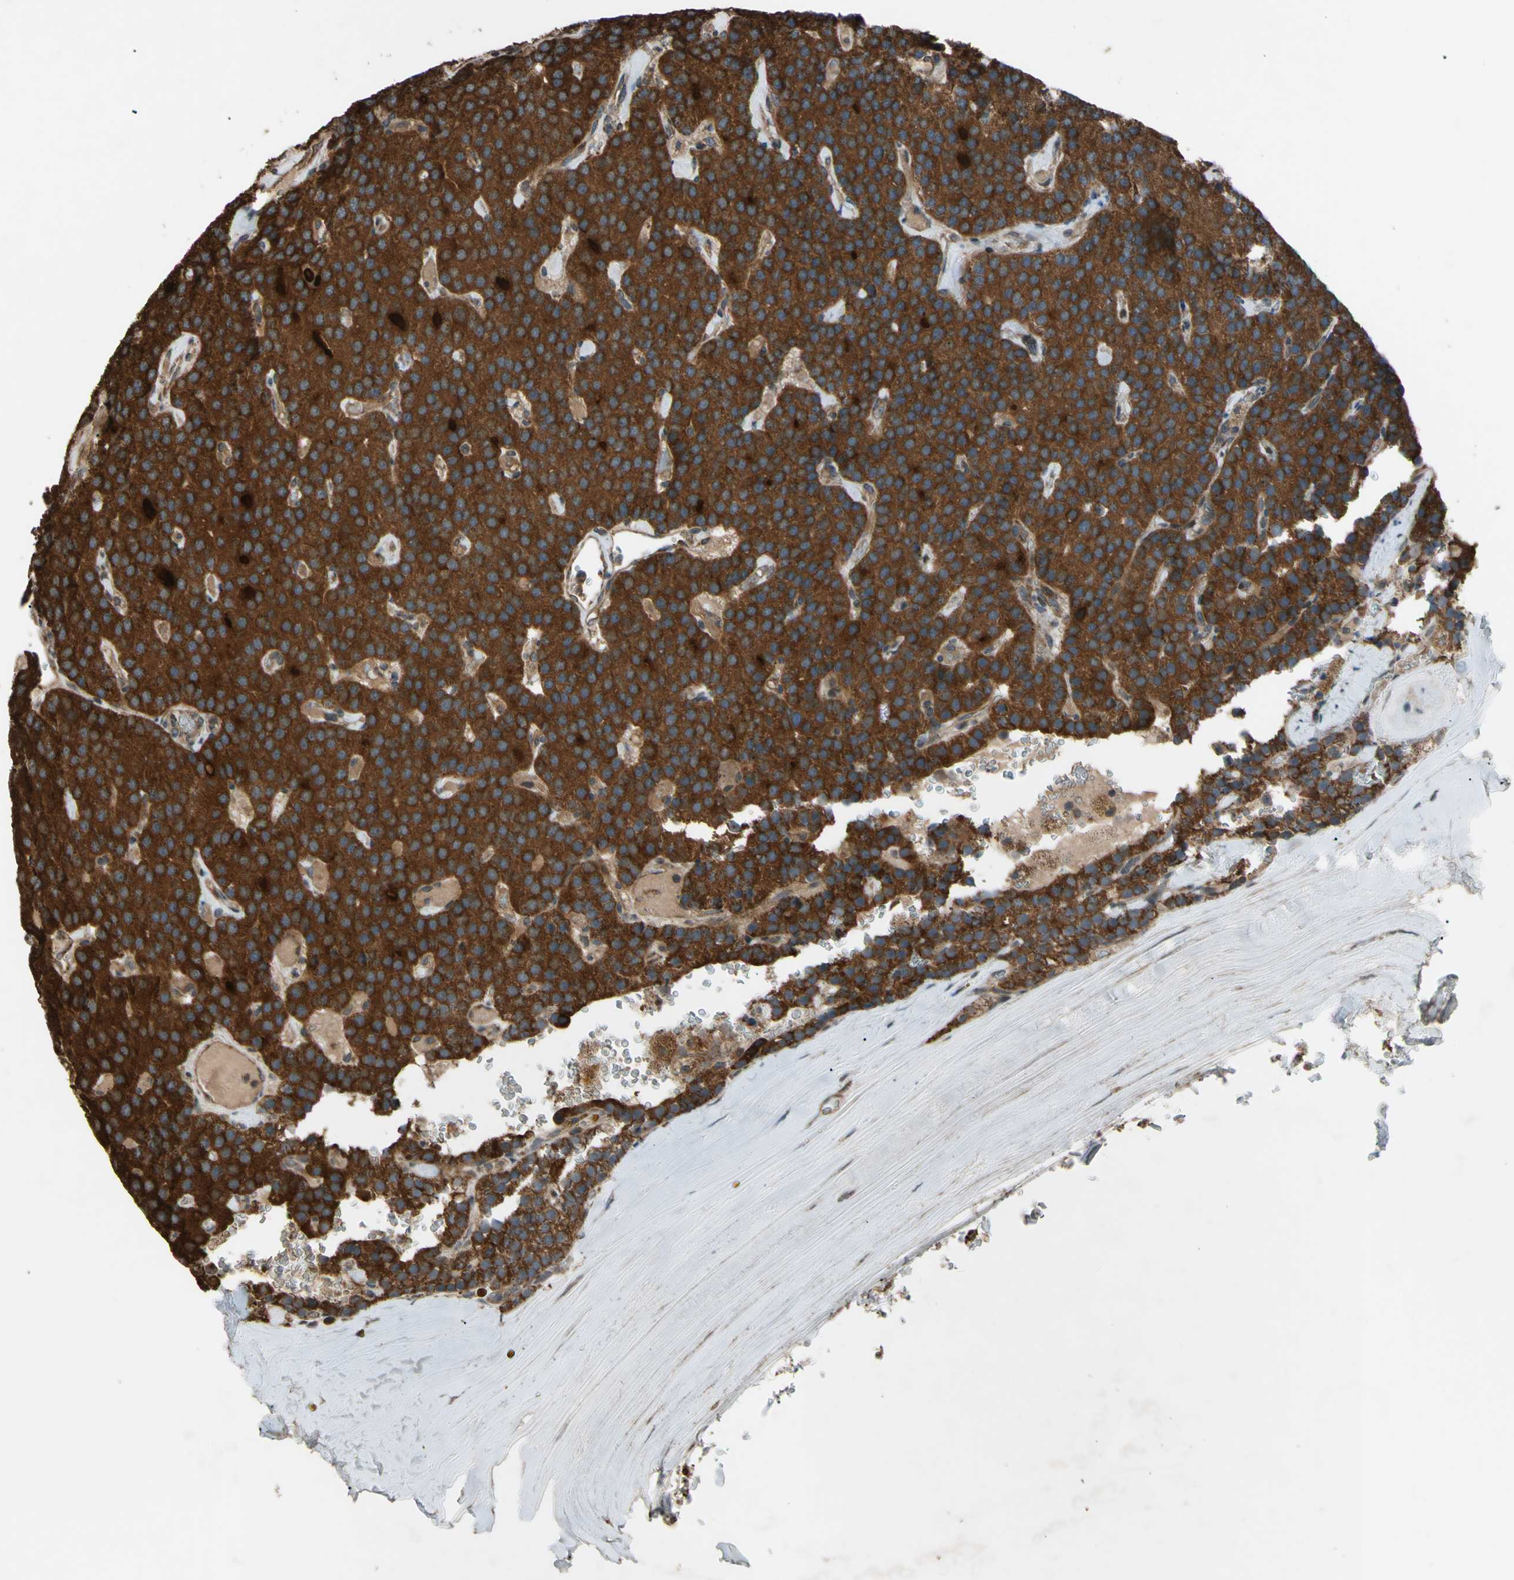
{"staining": {"intensity": "strong", "quantity": "25%-75%", "location": "cytoplasmic/membranous"}, "tissue": "parathyroid gland", "cell_type": "Glandular cells", "image_type": "normal", "snomed": [{"axis": "morphology", "description": "Normal tissue, NOS"}, {"axis": "morphology", "description": "Adenoma, NOS"}, {"axis": "topography", "description": "Parathyroid gland"}], "caption": "Immunohistochemical staining of benign human parathyroid gland demonstrates strong cytoplasmic/membranous protein expression in approximately 25%-75% of glandular cells. (DAB IHC, brown staining for protein, blue staining for nuclei).", "gene": "ACOT8", "patient": {"sex": "female", "age": 86}}